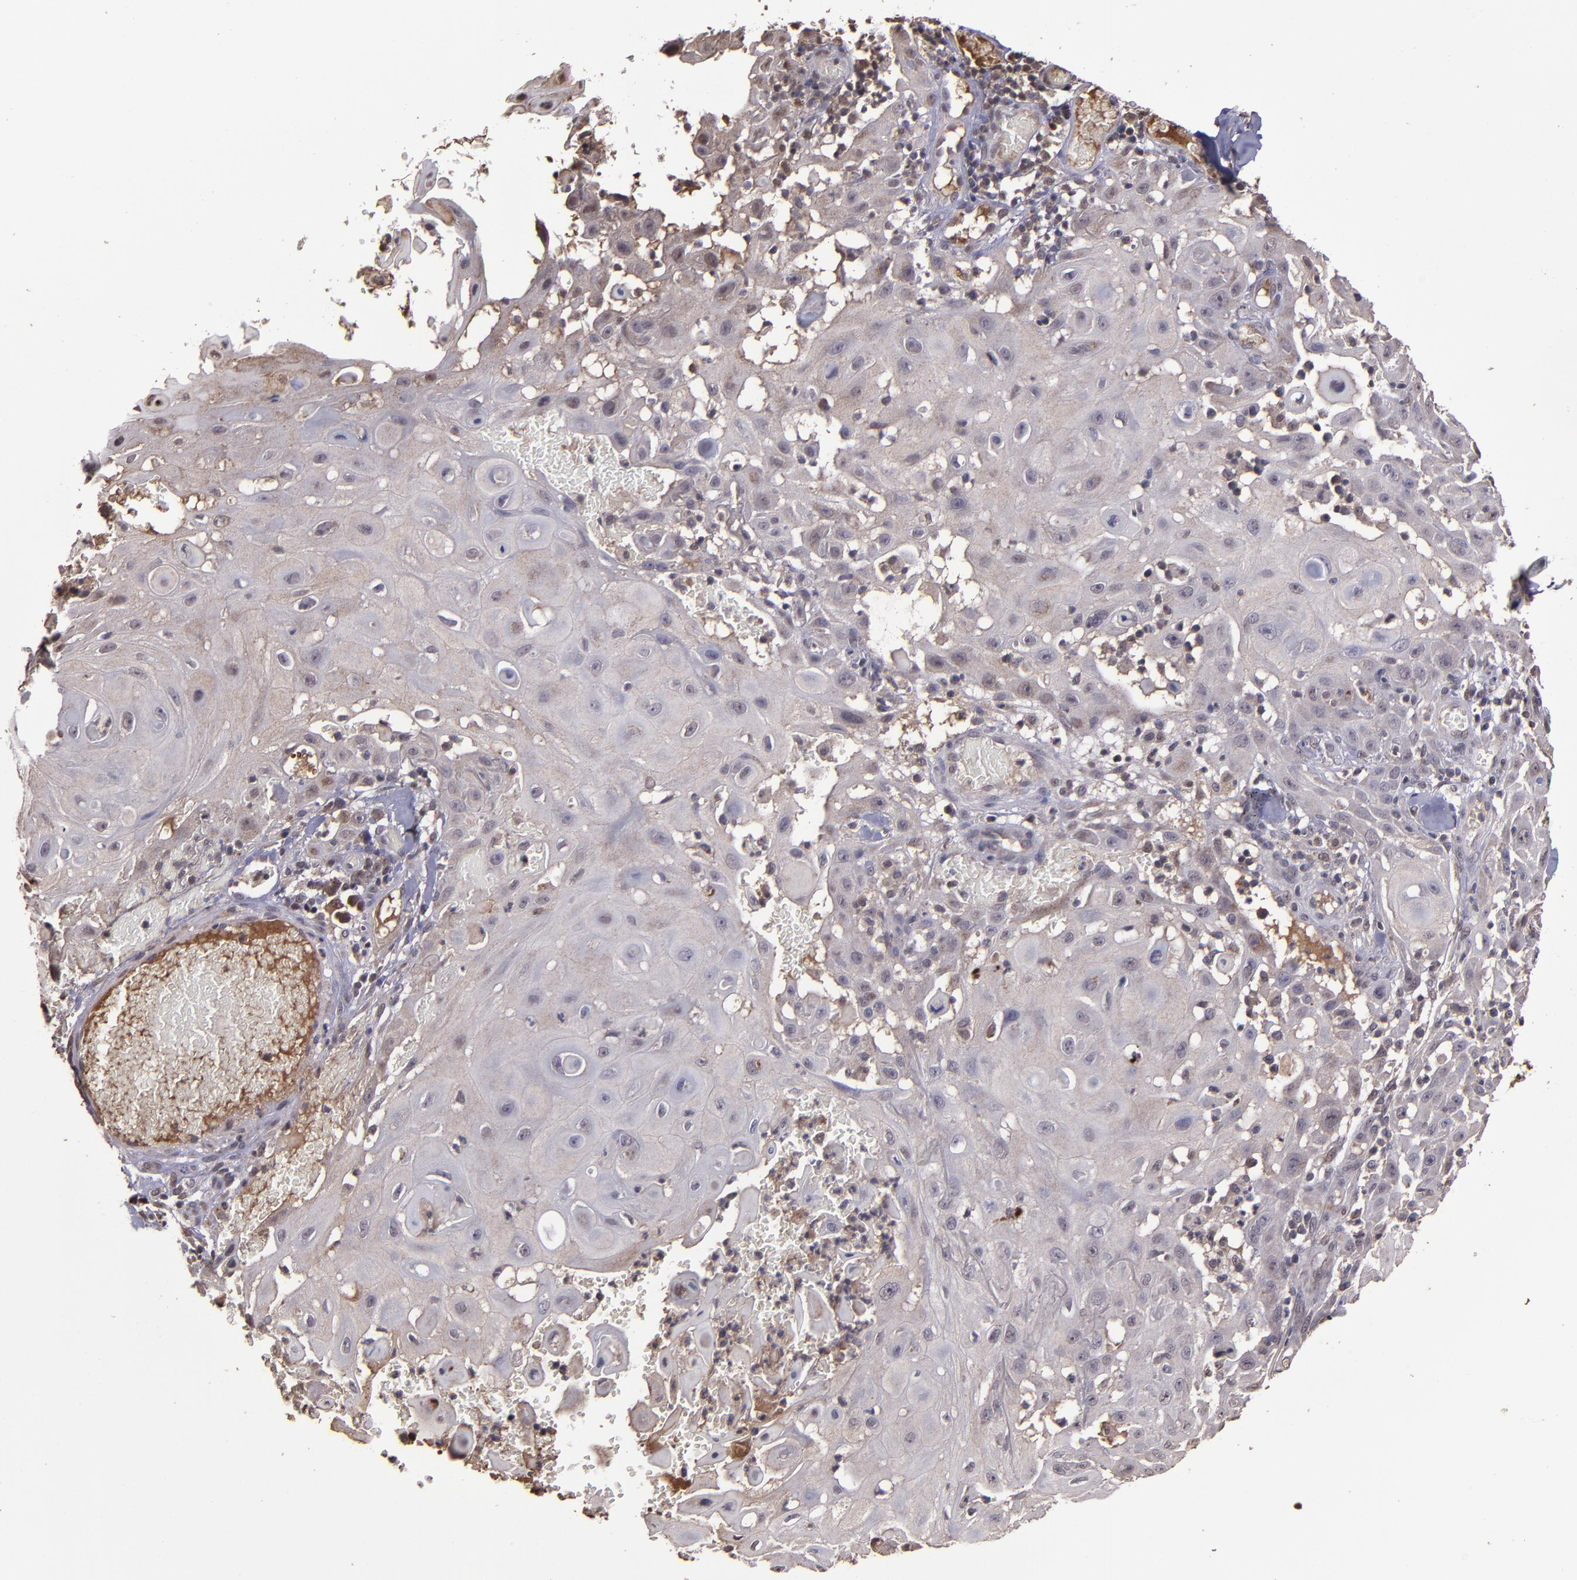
{"staining": {"intensity": "weak", "quantity": "25%-75%", "location": "cytoplasmic/membranous"}, "tissue": "skin cancer", "cell_type": "Tumor cells", "image_type": "cancer", "snomed": [{"axis": "morphology", "description": "Squamous cell carcinoma, NOS"}, {"axis": "topography", "description": "Skin"}], "caption": "This is an image of immunohistochemistry staining of skin cancer, which shows weak staining in the cytoplasmic/membranous of tumor cells.", "gene": "SERPINF2", "patient": {"sex": "male", "age": 24}}